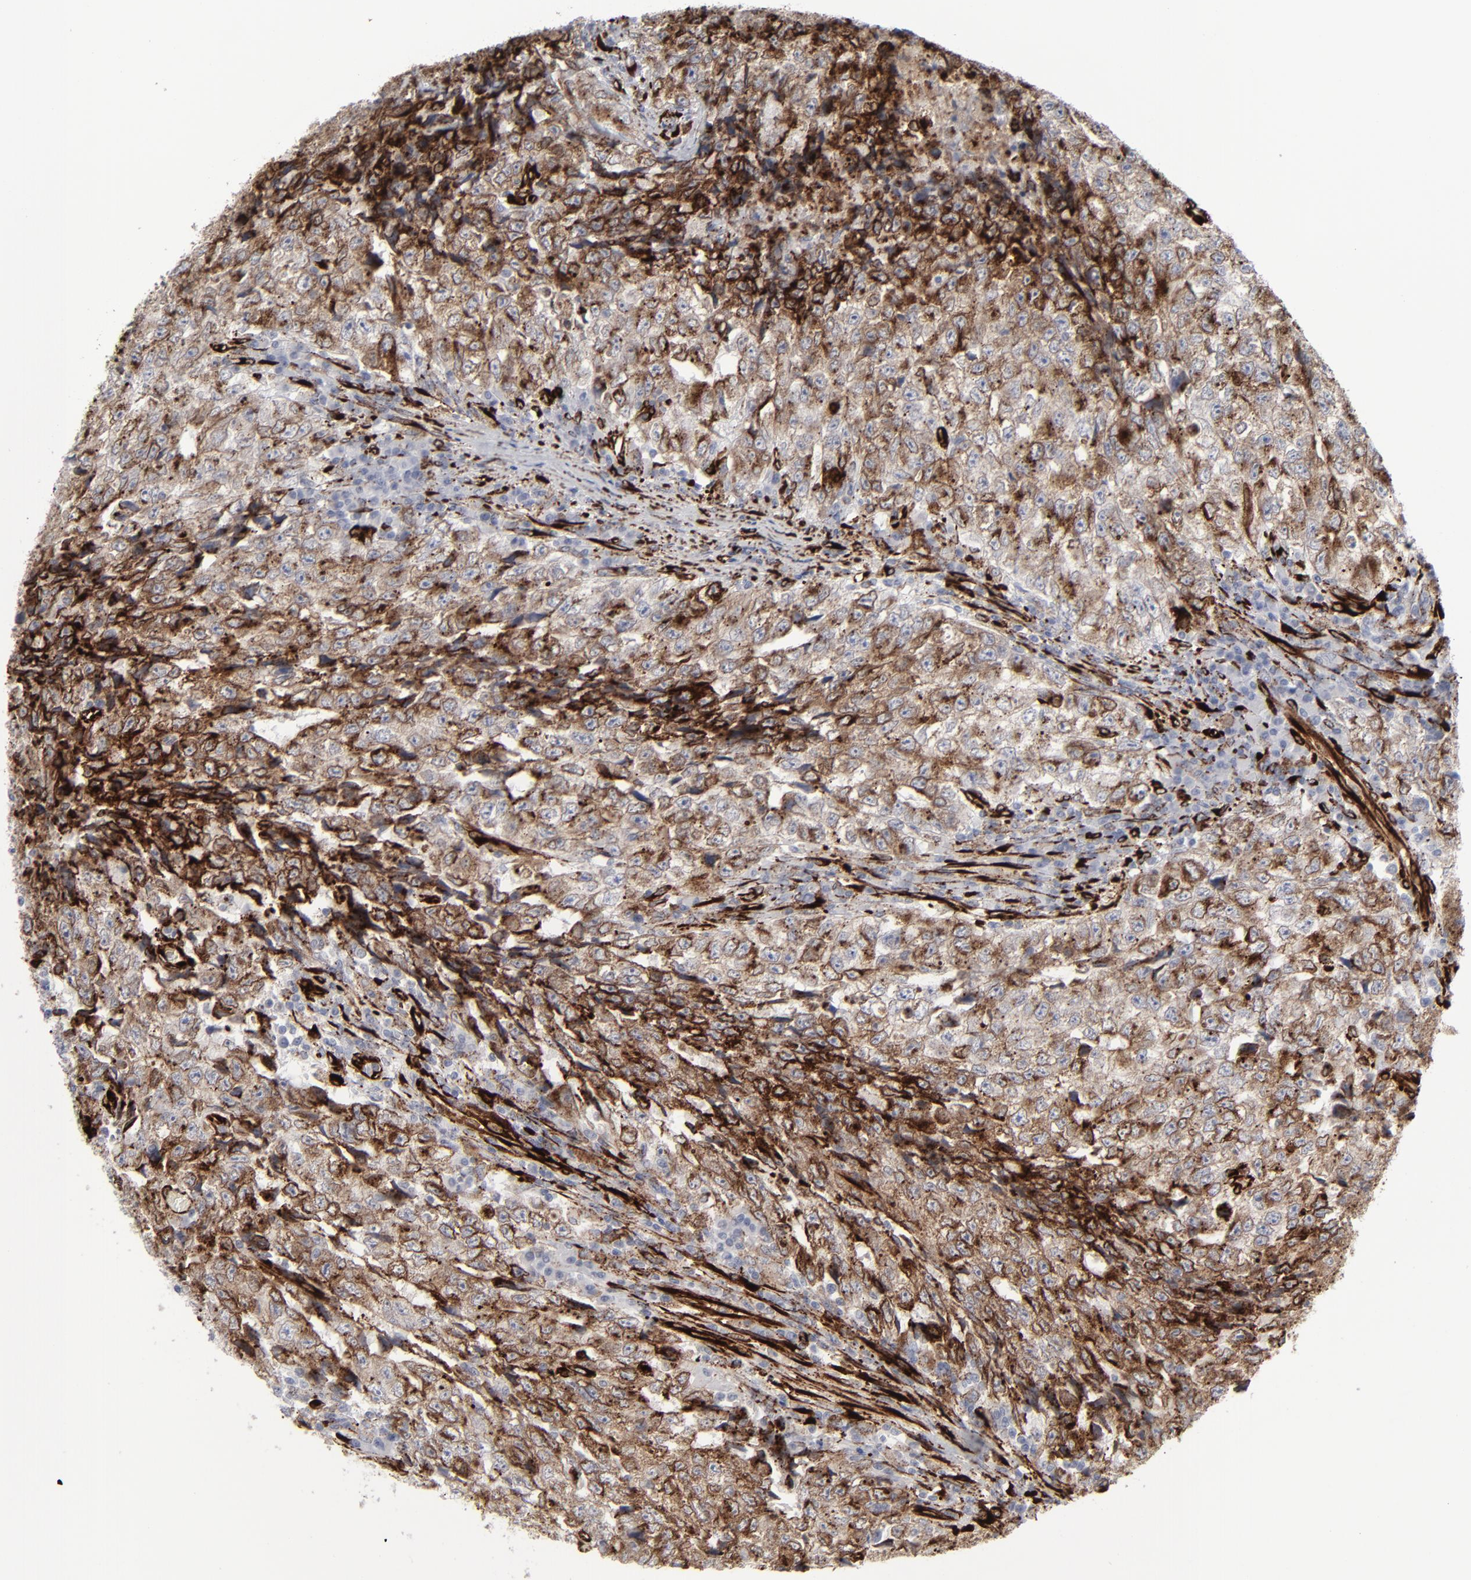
{"staining": {"intensity": "moderate", "quantity": "25%-75%", "location": "cytoplasmic/membranous"}, "tissue": "testis cancer", "cell_type": "Tumor cells", "image_type": "cancer", "snomed": [{"axis": "morphology", "description": "Necrosis, NOS"}, {"axis": "morphology", "description": "Carcinoma, Embryonal, NOS"}, {"axis": "topography", "description": "Testis"}], "caption": "A brown stain labels moderate cytoplasmic/membranous staining of a protein in testis cancer tumor cells. The staining was performed using DAB, with brown indicating positive protein expression. Nuclei are stained blue with hematoxylin.", "gene": "SPARC", "patient": {"sex": "male", "age": 19}}